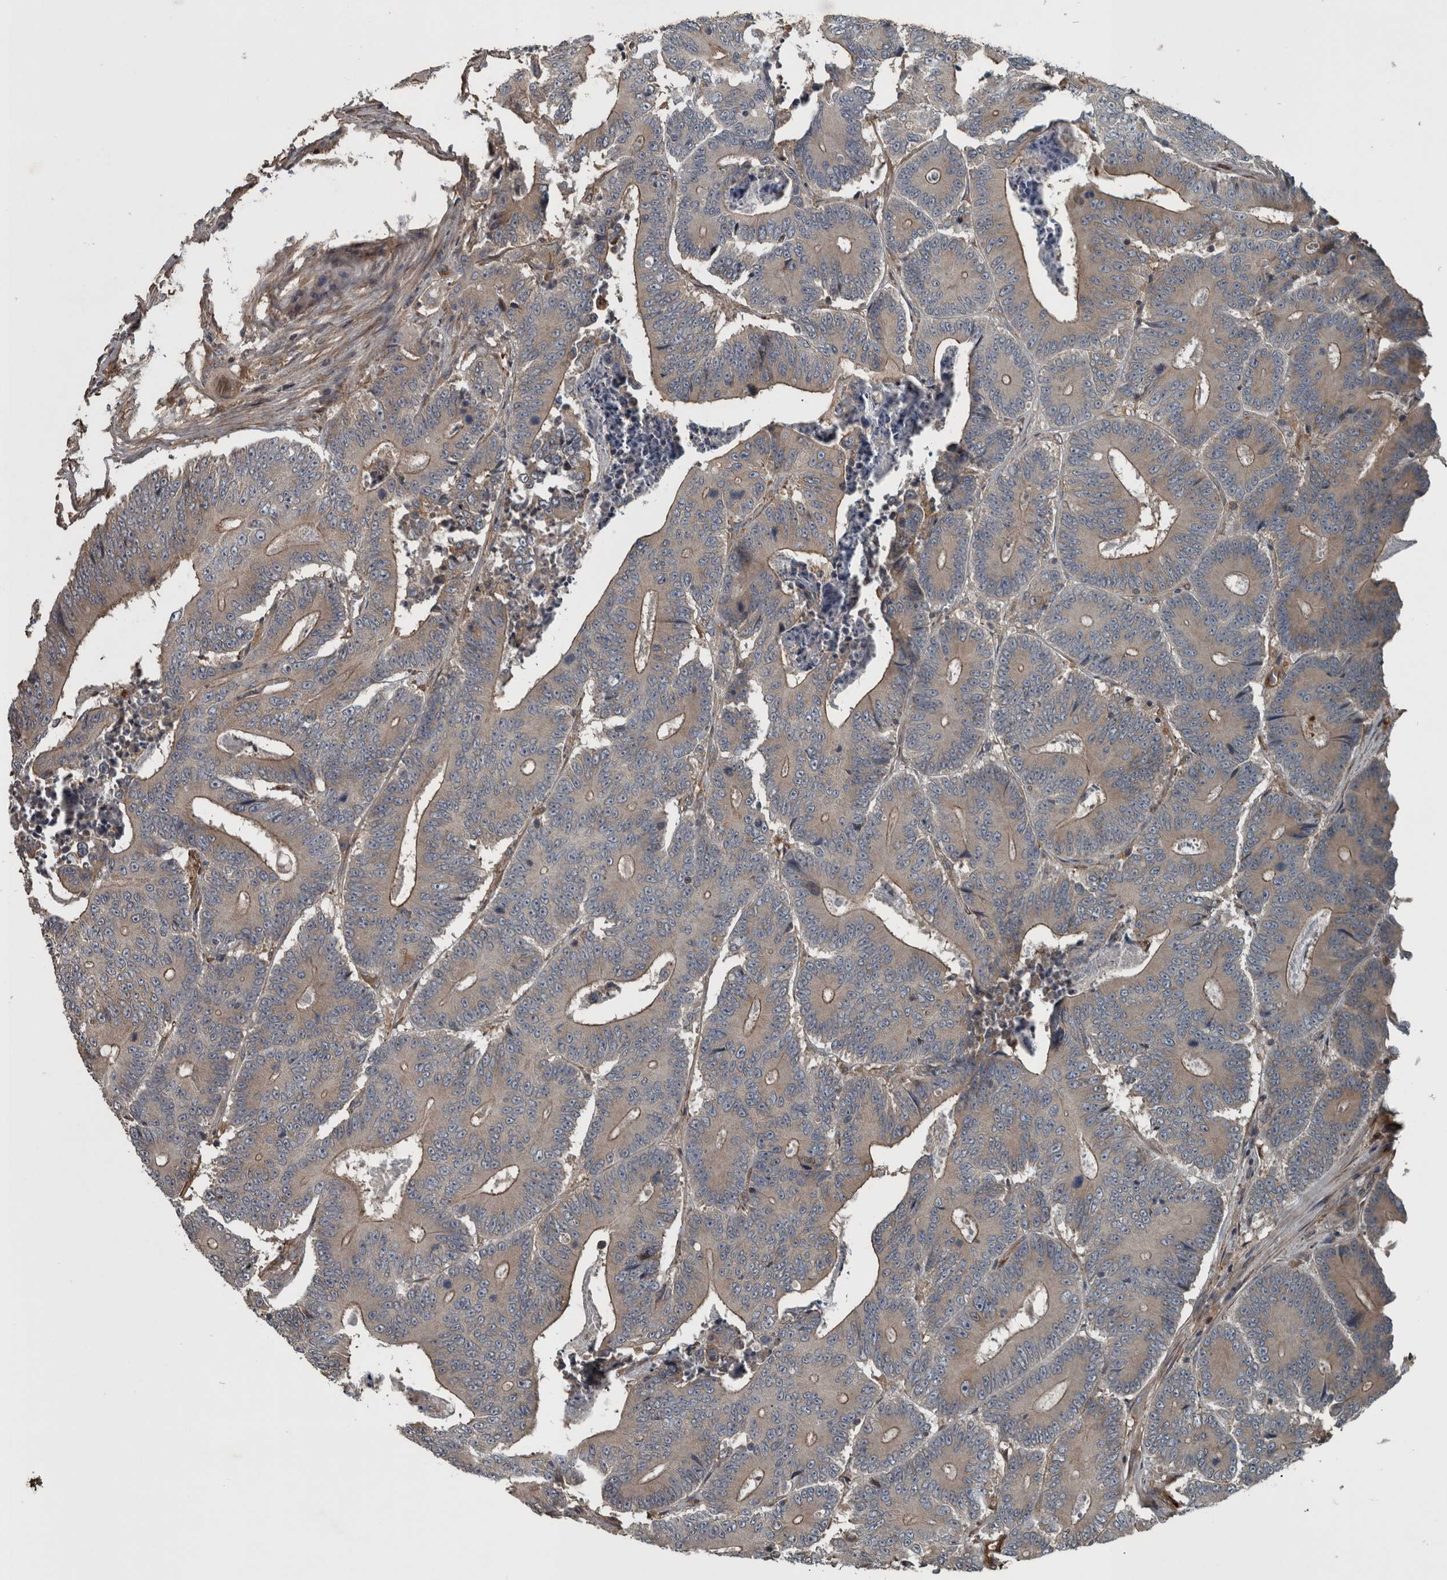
{"staining": {"intensity": "weak", "quantity": "<25%", "location": "cytoplasmic/membranous"}, "tissue": "colorectal cancer", "cell_type": "Tumor cells", "image_type": "cancer", "snomed": [{"axis": "morphology", "description": "Adenocarcinoma, NOS"}, {"axis": "topography", "description": "Colon"}], "caption": "Immunohistochemical staining of adenocarcinoma (colorectal) displays no significant positivity in tumor cells. (DAB (3,3'-diaminobenzidine) immunohistochemistry (IHC) with hematoxylin counter stain).", "gene": "EXOC8", "patient": {"sex": "male", "age": 83}}